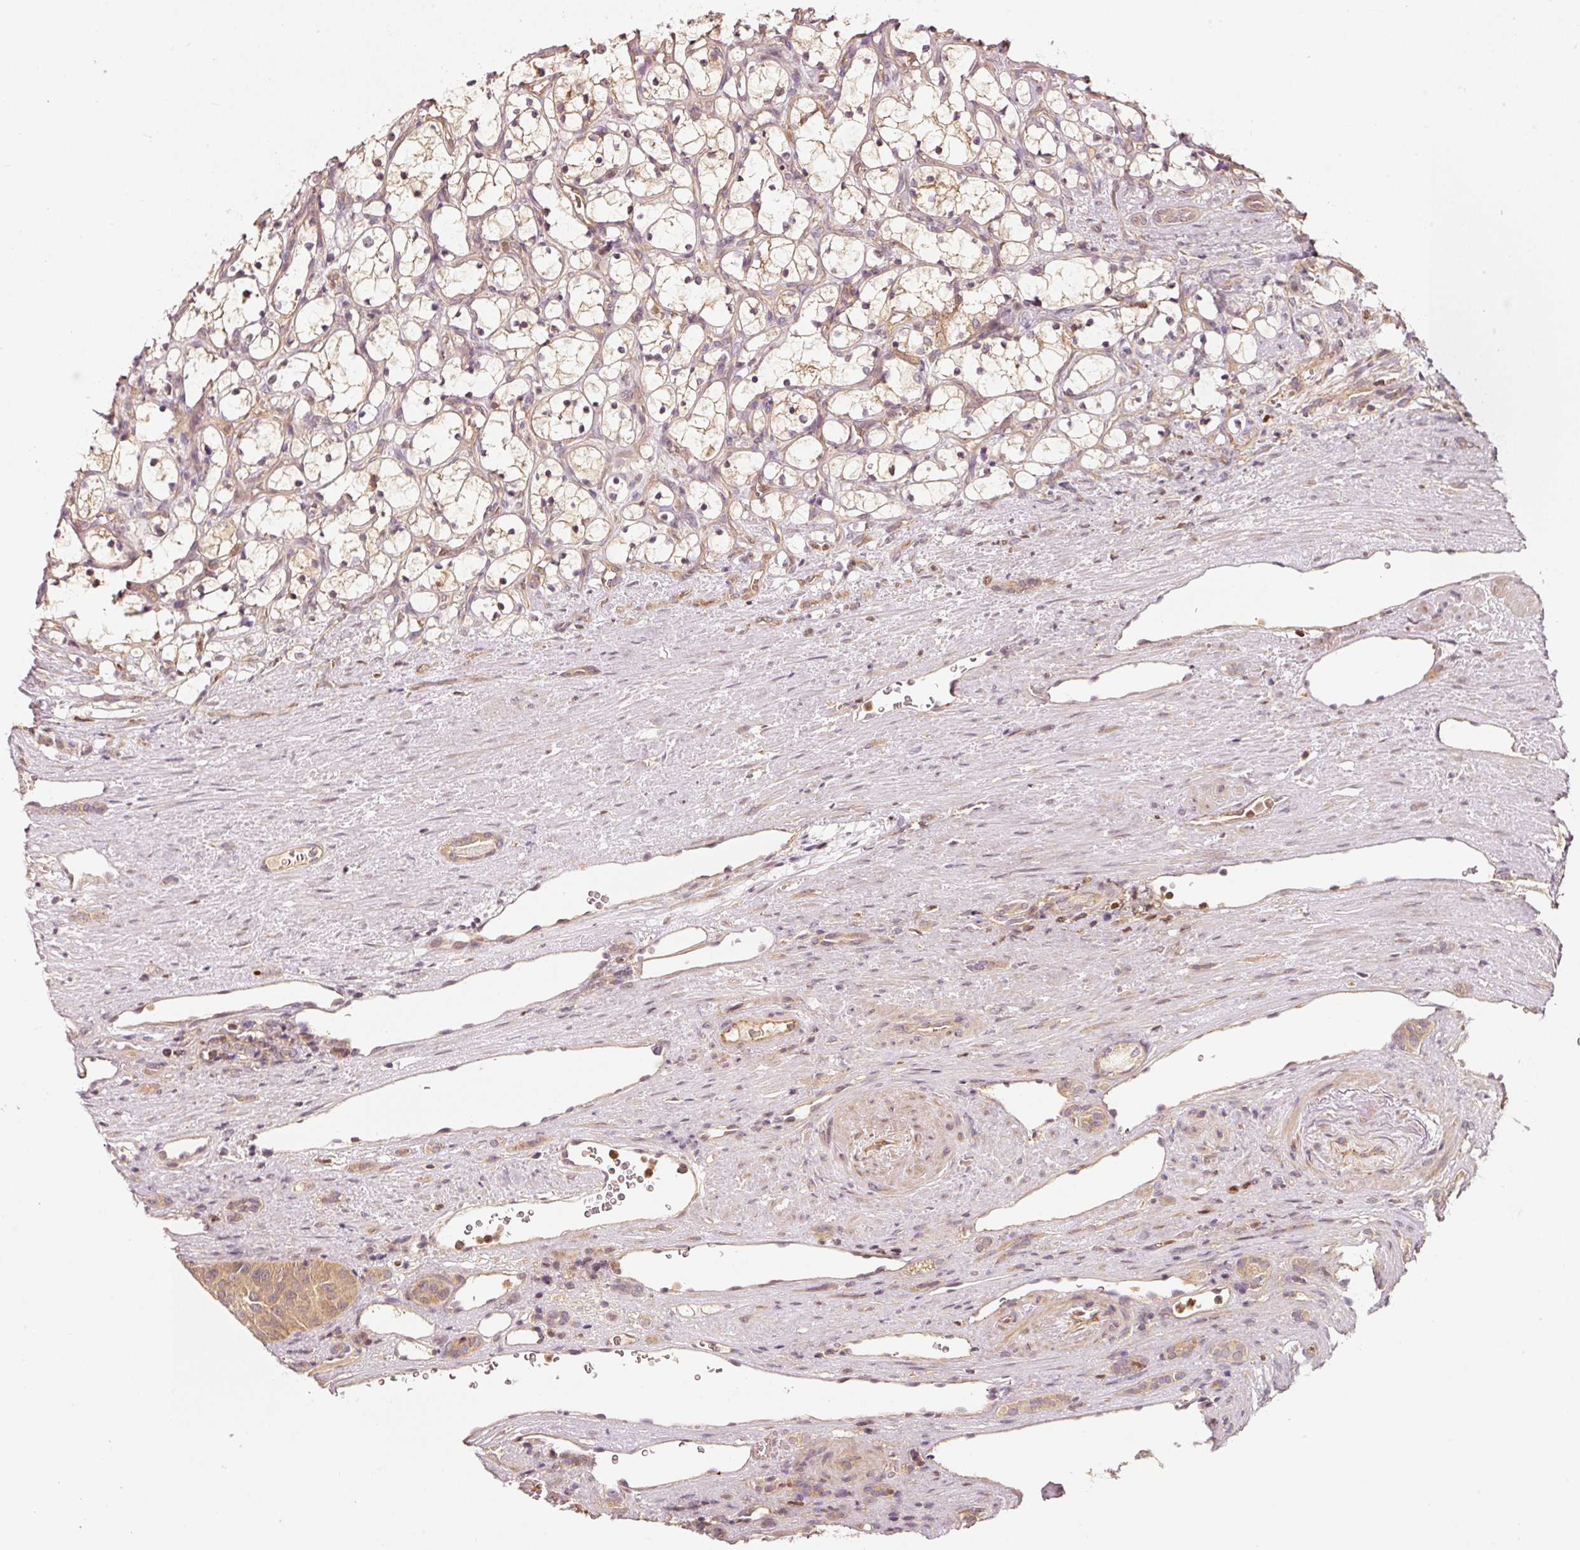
{"staining": {"intensity": "weak", "quantity": ">75%", "location": "cytoplasmic/membranous"}, "tissue": "renal cancer", "cell_type": "Tumor cells", "image_type": "cancer", "snomed": [{"axis": "morphology", "description": "Adenocarcinoma, NOS"}, {"axis": "topography", "description": "Kidney"}], "caption": "A high-resolution micrograph shows immunohistochemistry staining of renal adenocarcinoma, which demonstrates weak cytoplasmic/membranous positivity in approximately >75% of tumor cells.", "gene": "RRAS2", "patient": {"sex": "female", "age": 69}}